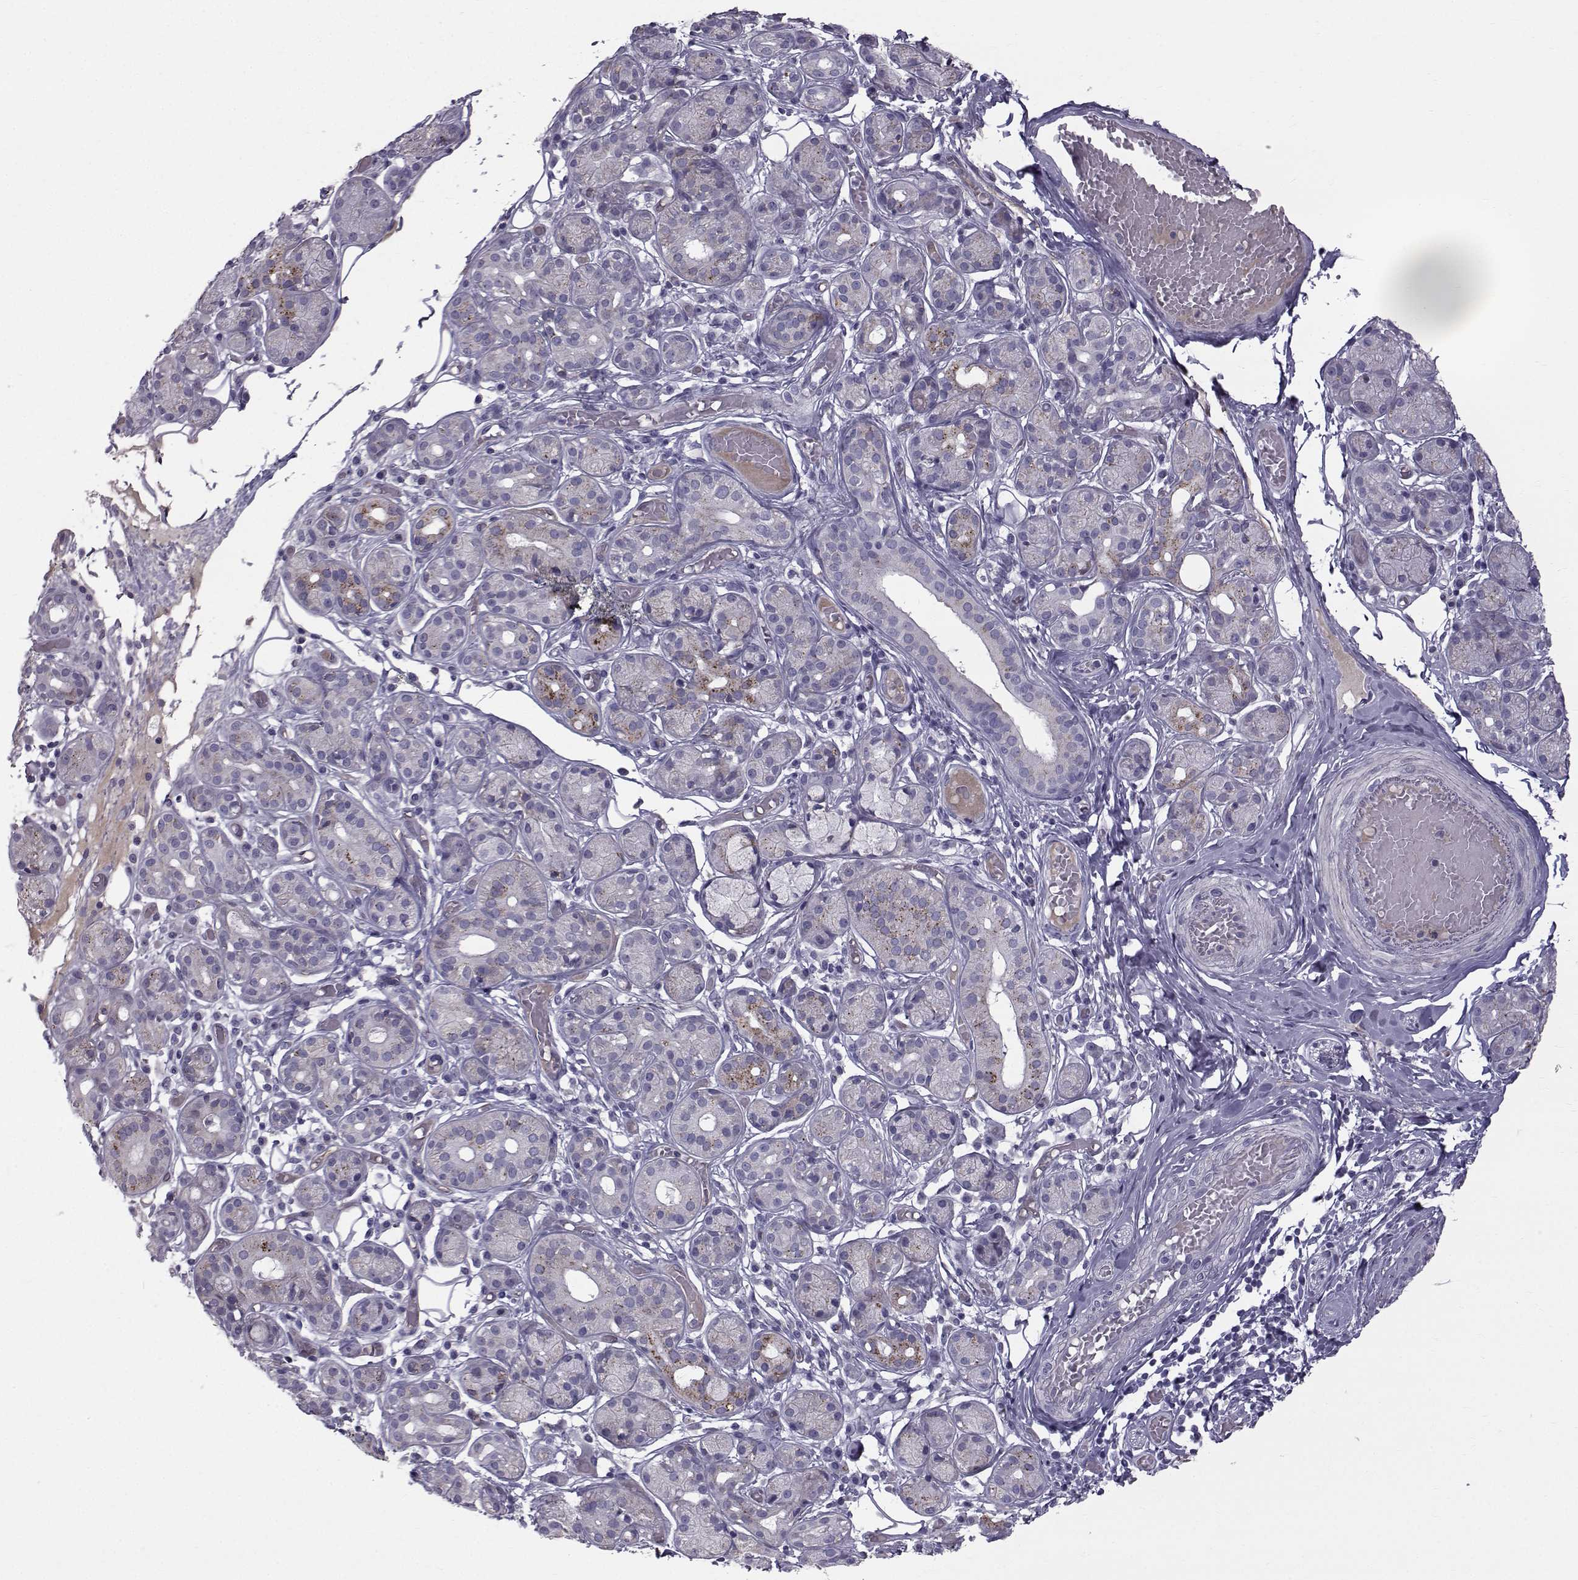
{"staining": {"intensity": "moderate", "quantity": "<25%", "location": "cytoplasmic/membranous"}, "tissue": "salivary gland", "cell_type": "Glandular cells", "image_type": "normal", "snomed": [{"axis": "morphology", "description": "Normal tissue, NOS"}, {"axis": "topography", "description": "Salivary gland"}, {"axis": "topography", "description": "Peripheral nerve tissue"}], "caption": "Immunohistochemistry (IHC) (DAB (3,3'-diaminobenzidine)) staining of benign human salivary gland displays moderate cytoplasmic/membranous protein positivity in about <25% of glandular cells.", "gene": "CALCR", "patient": {"sex": "male", "age": 71}}